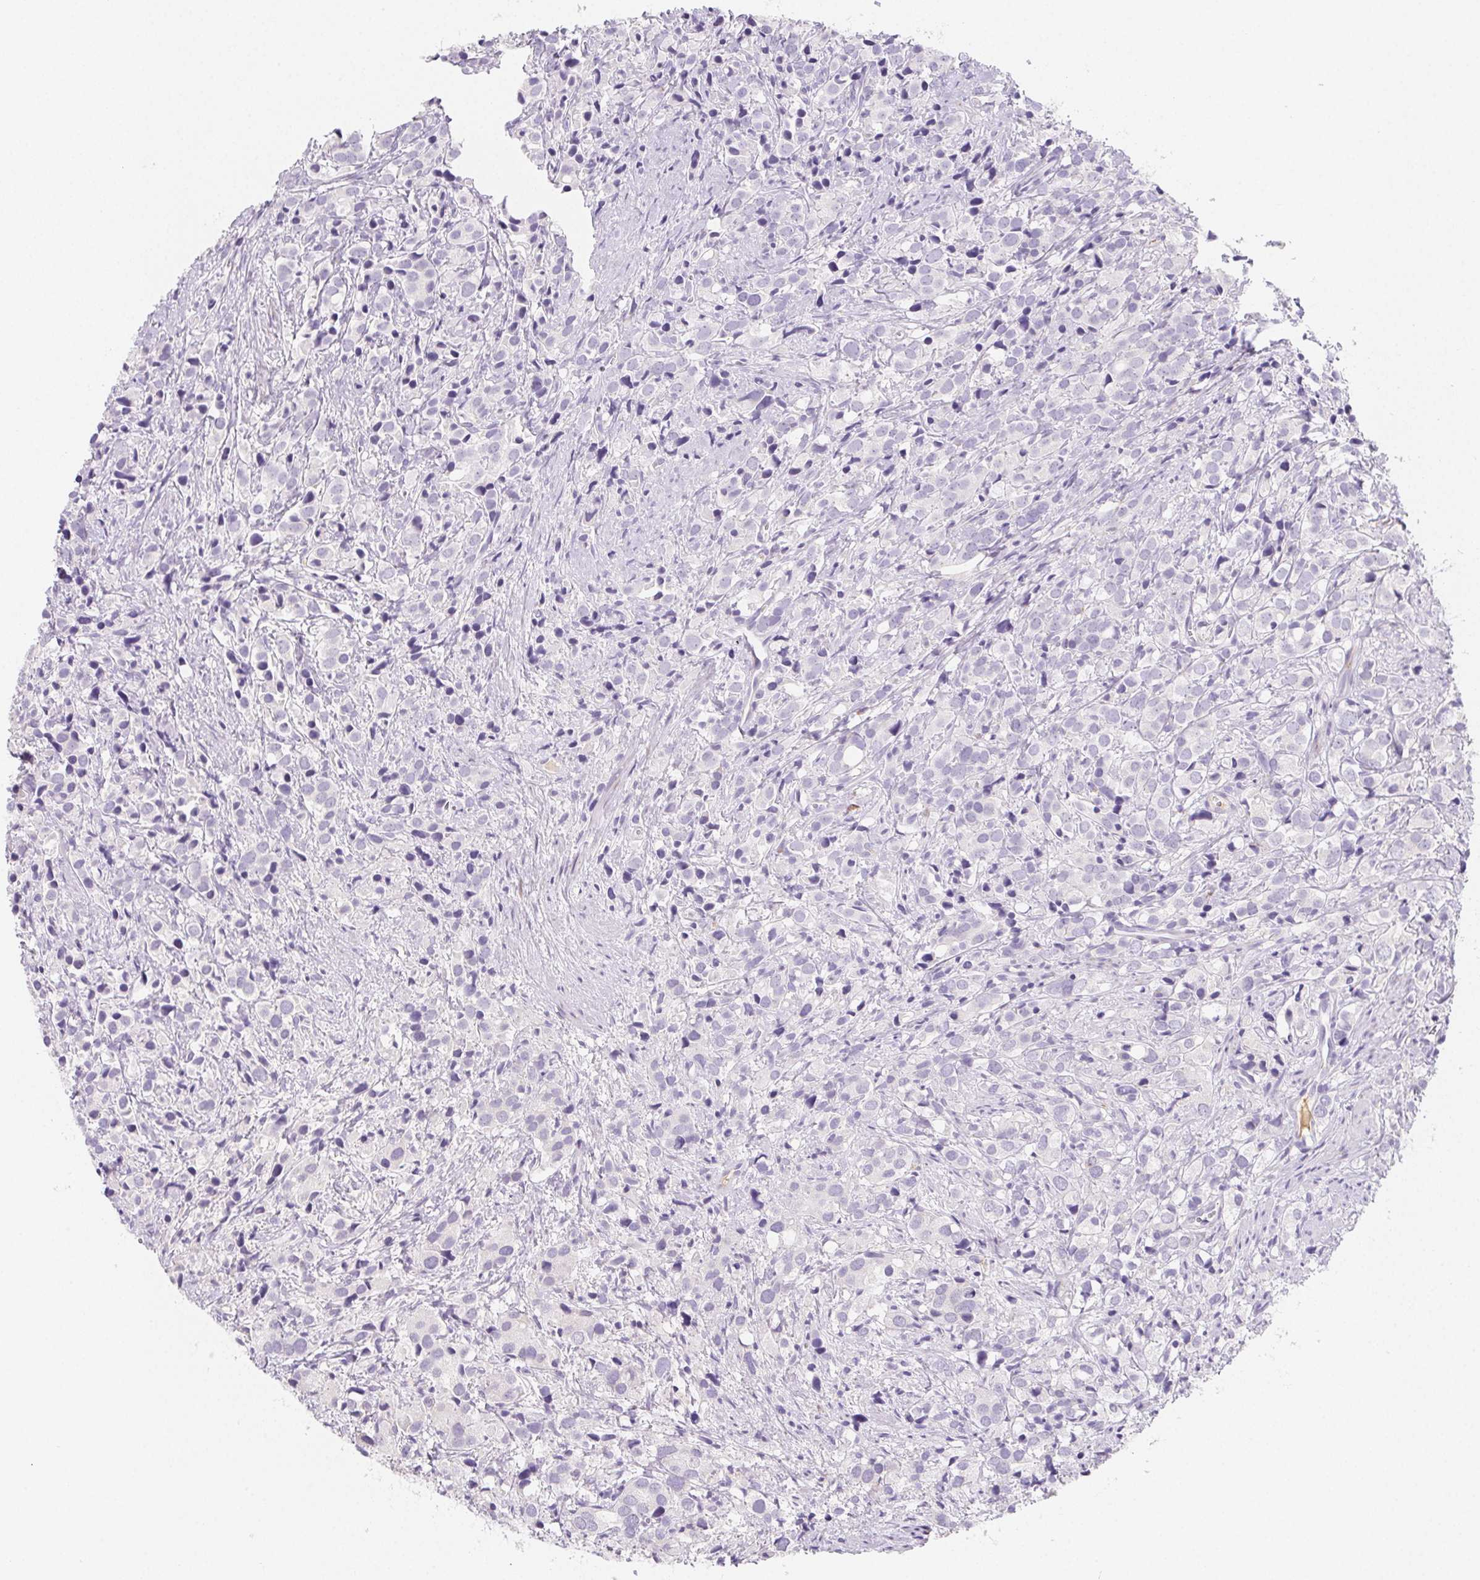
{"staining": {"intensity": "negative", "quantity": "none", "location": "none"}, "tissue": "prostate cancer", "cell_type": "Tumor cells", "image_type": "cancer", "snomed": [{"axis": "morphology", "description": "Adenocarcinoma, High grade"}, {"axis": "topography", "description": "Prostate"}], "caption": "High magnification brightfield microscopy of prostate high-grade adenocarcinoma stained with DAB (brown) and counterstained with hematoxylin (blue): tumor cells show no significant staining.", "gene": "ITIH2", "patient": {"sex": "male", "age": 86}}